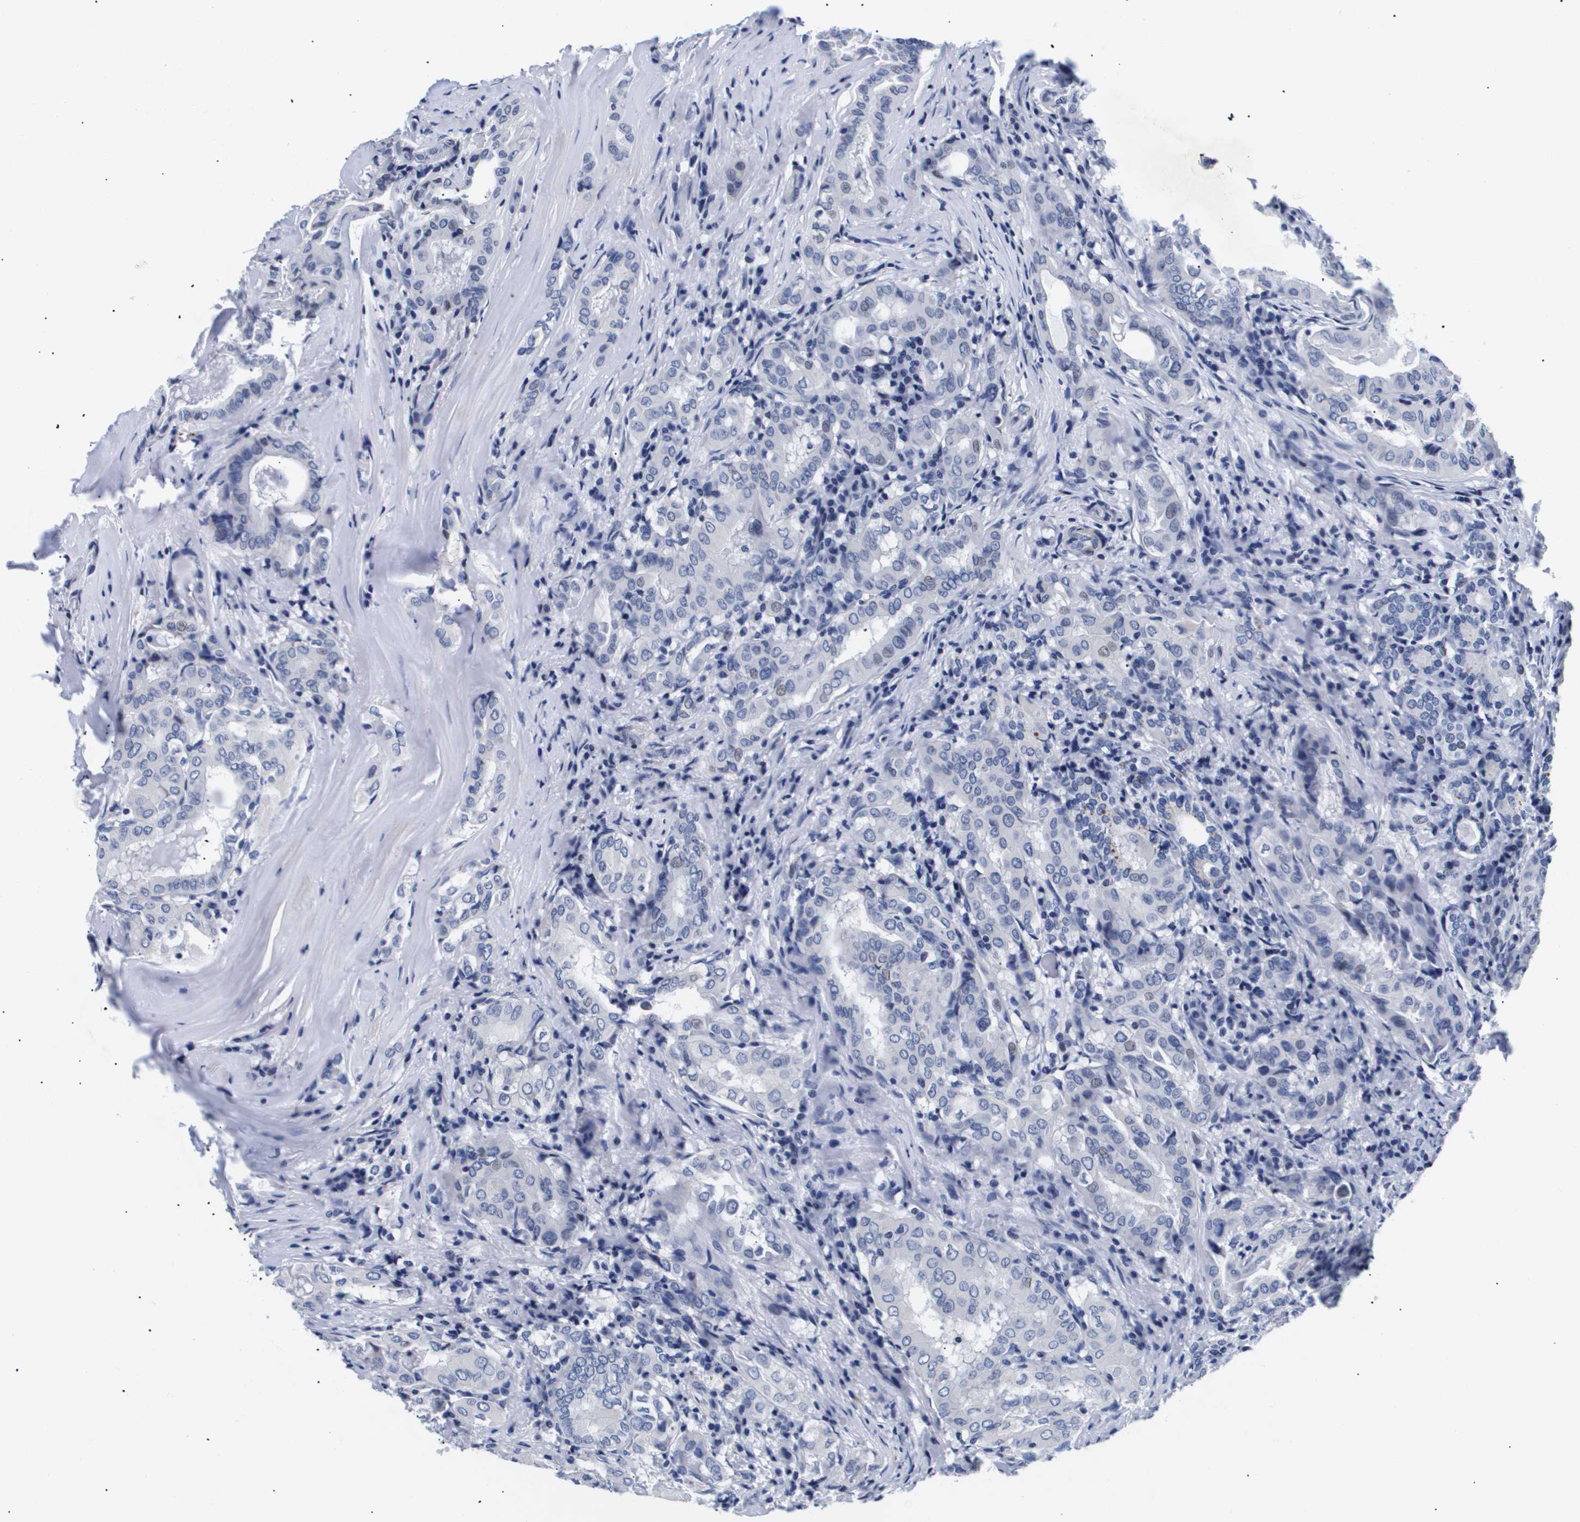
{"staining": {"intensity": "weak", "quantity": "<25%", "location": "nuclear"}, "tissue": "thyroid cancer", "cell_type": "Tumor cells", "image_type": "cancer", "snomed": [{"axis": "morphology", "description": "Papillary adenocarcinoma, NOS"}, {"axis": "topography", "description": "Thyroid gland"}], "caption": "This is a photomicrograph of immunohistochemistry (IHC) staining of thyroid papillary adenocarcinoma, which shows no staining in tumor cells.", "gene": "SHD", "patient": {"sex": "female", "age": 42}}